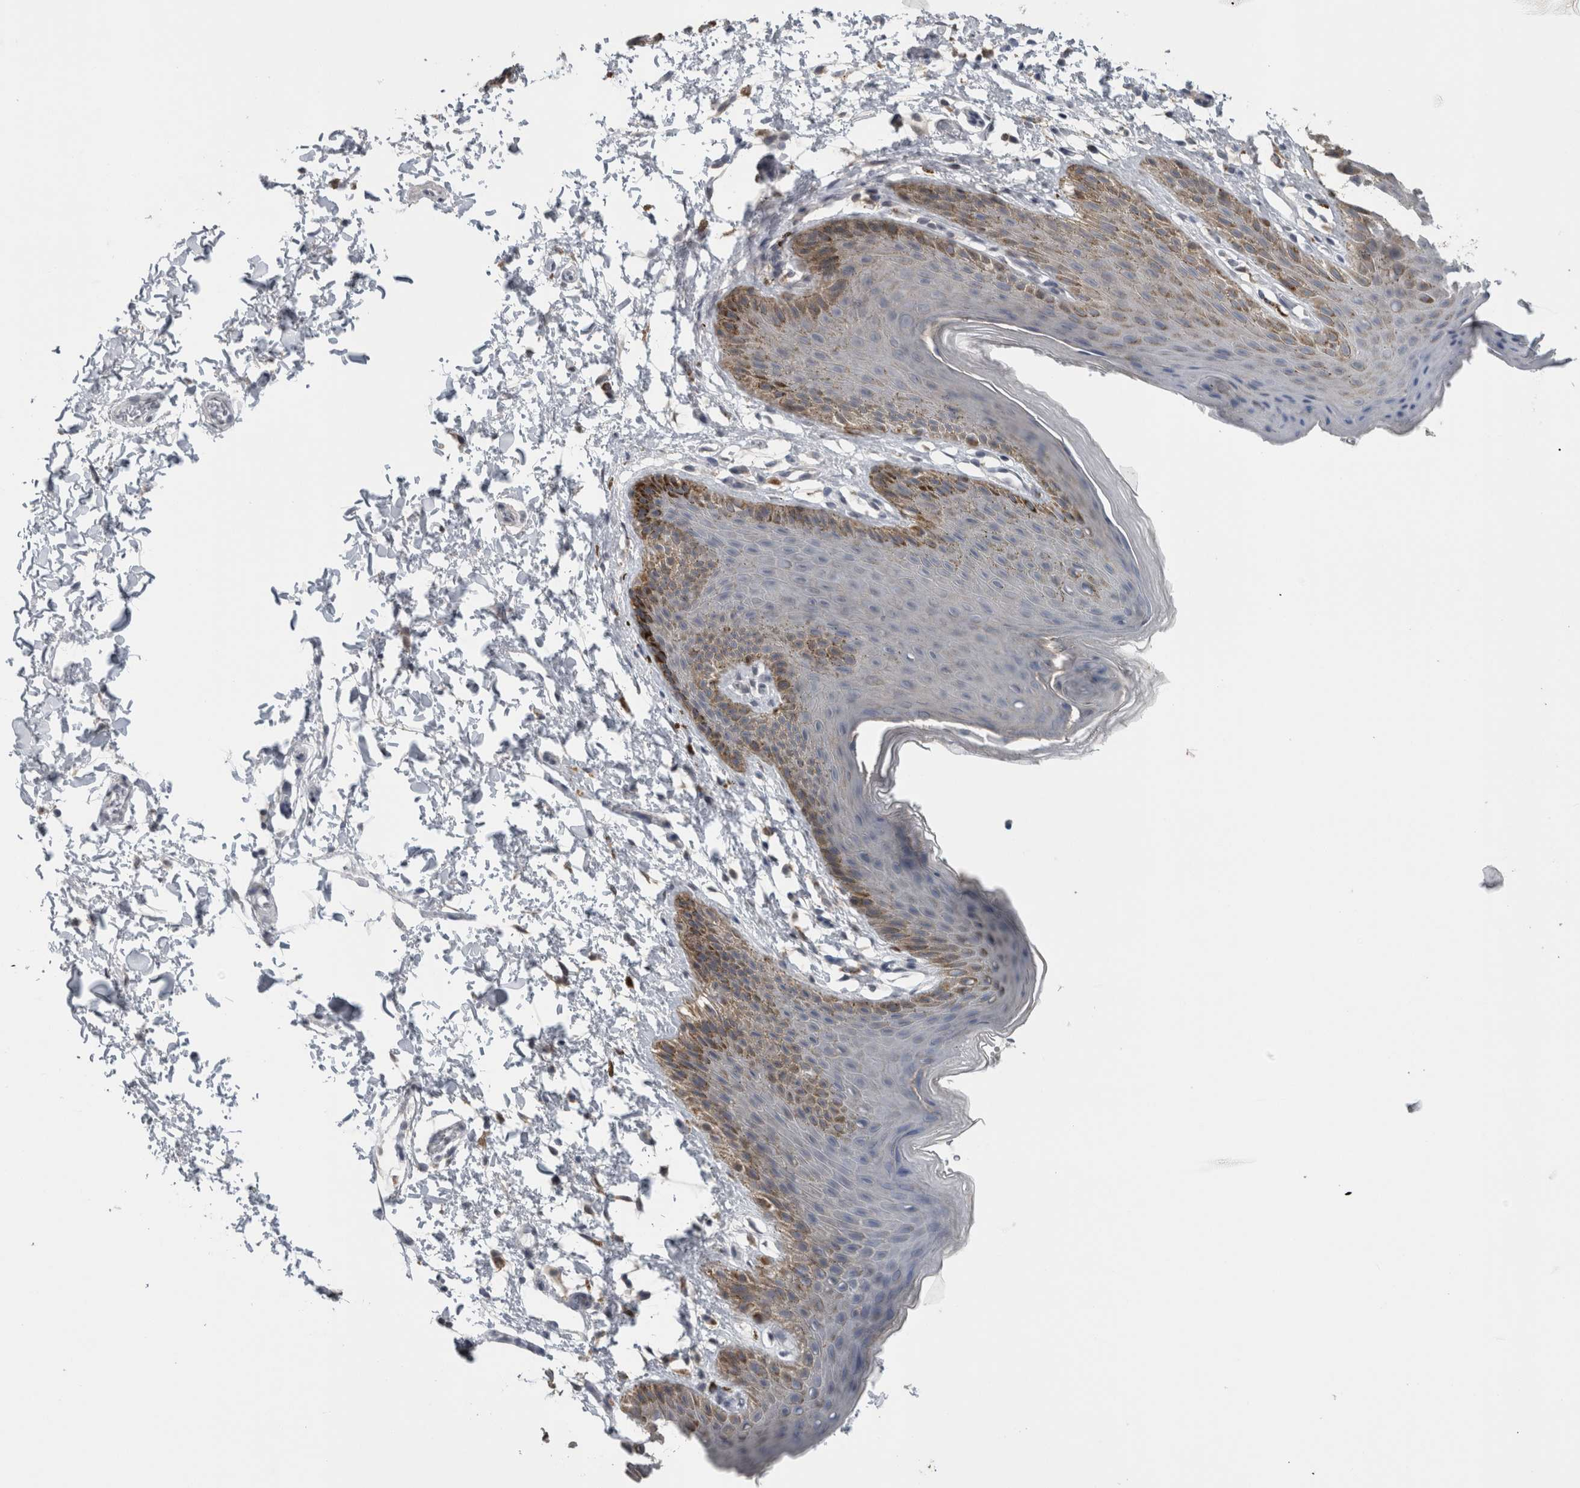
{"staining": {"intensity": "moderate", "quantity": "<25%", "location": "cytoplasmic/membranous"}, "tissue": "skin", "cell_type": "Epidermal cells", "image_type": "normal", "snomed": [{"axis": "morphology", "description": "Normal tissue, NOS"}, {"axis": "topography", "description": "Anal"}, {"axis": "topography", "description": "Peripheral nerve tissue"}], "caption": "A brown stain labels moderate cytoplasmic/membranous staining of a protein in epidermal cells of benign skin. (Stains: DAB in brown, nuclei in blue, Microscopy: brightfield microscopy at high magnification).", "gene": "ACSF2", "patient": {"sex": "male", "age": 44}}